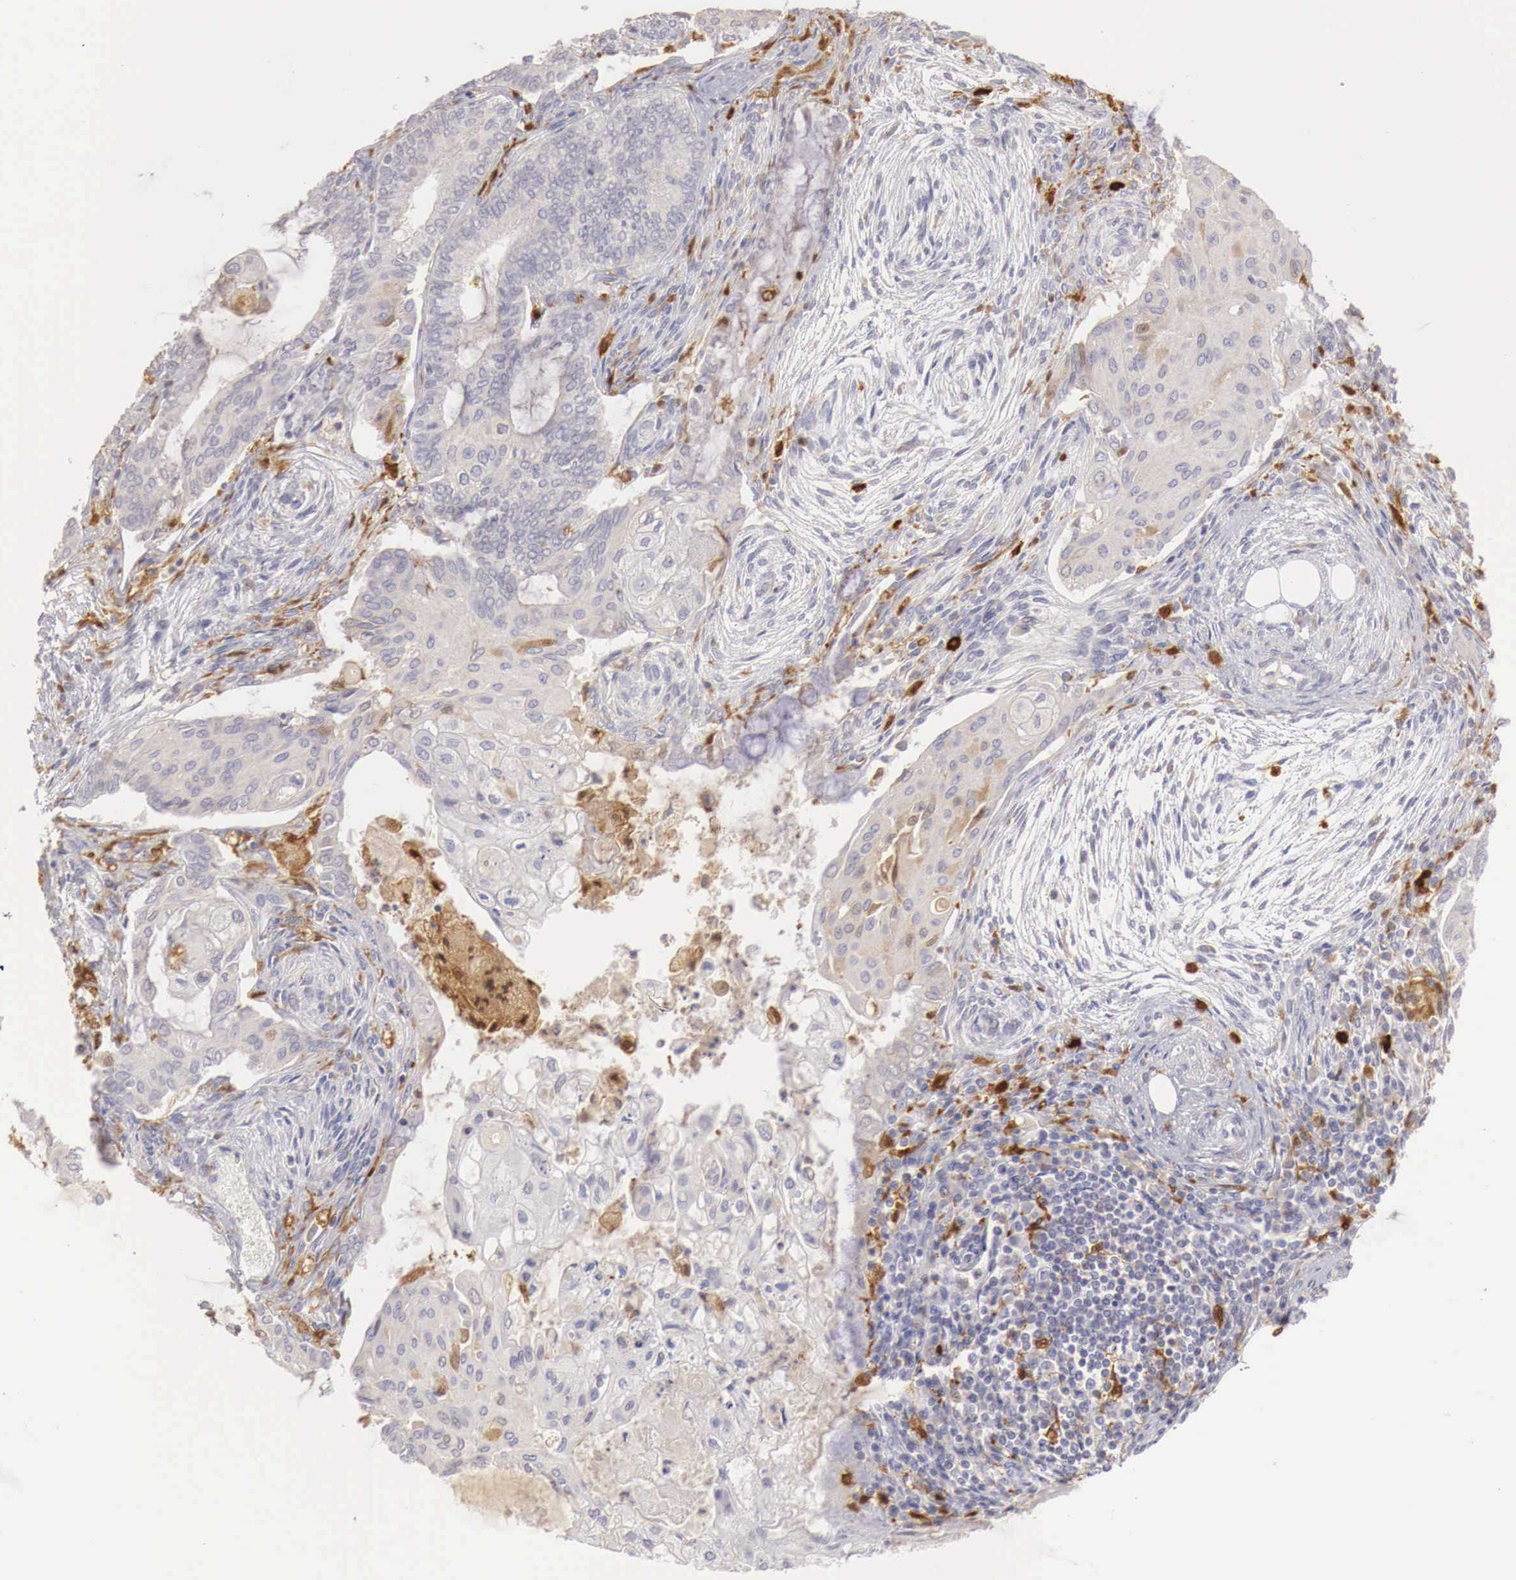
{"staining": {"intensity": "weak", "quantity": "25%-75%", "location": "cytoplasmic/membranous"}, "tissue": "endometrial cancer", "cell_type": "Tumor cells", "image_type": "cancer", "snomed": [{"axis": "morphology", "description": "Adenocarcinoma, NOS"}, {"axis": "topography", "description": "Endometrium"}], "caption": "Weak cytoplasmic/membranous positivity is seen in approximately 25%-75% of tumor cells in endometrial cancer (adenocarcinoma). (DAB (3,3'-diaminobenzidine) IHC with brightfield microscopy, high magnification).", "gene": "RENBP", "patient": {"sex": "female", "age": 79}}